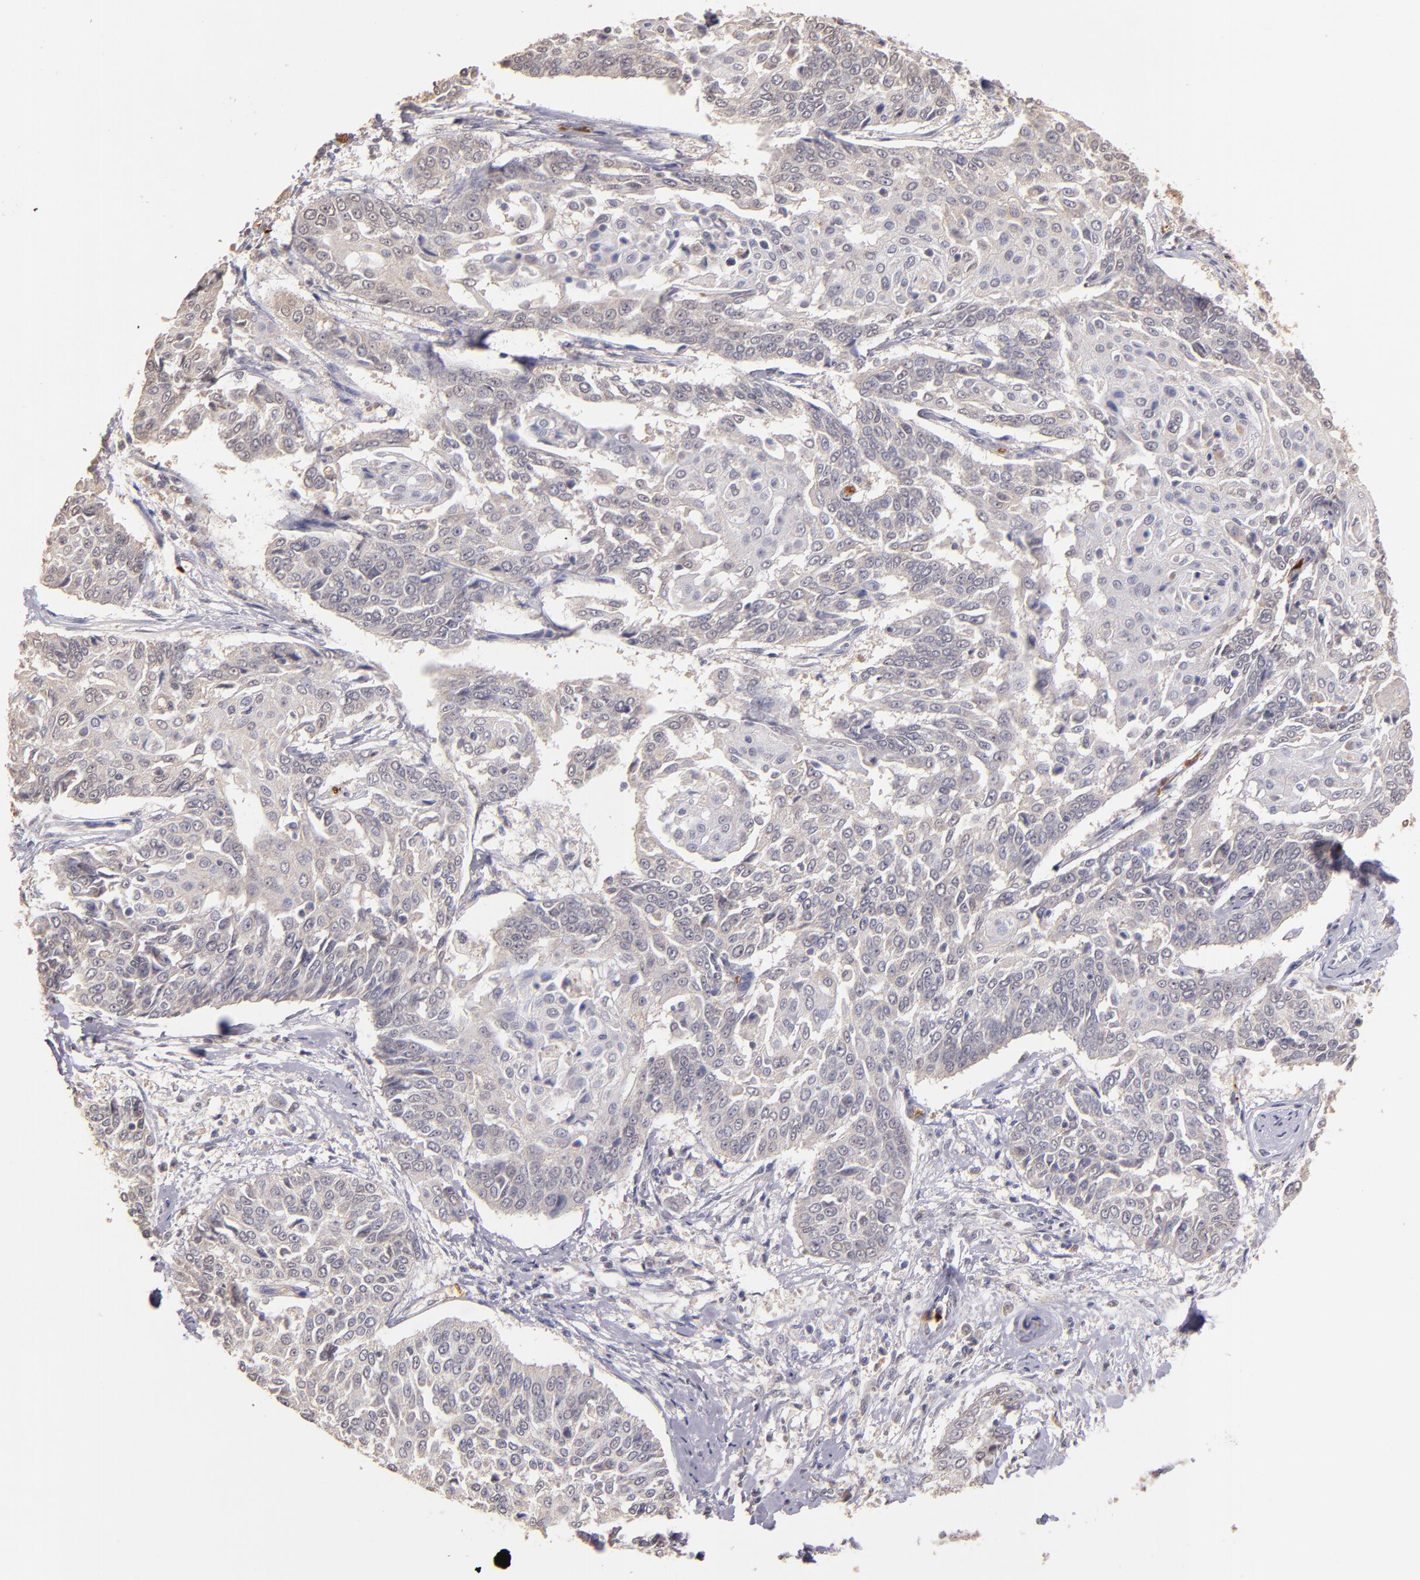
{"staining": {"intensity": "weak", "quantity": "25%-75%", "location": "cytoplasmic/membranous"}, "tissue": "cervical cancer", "cell_type": "Tumor cells", "image_type": "cancer", "snomed": [{"axis": "morphology", "description": "Squamous cell carcinoma, NOS"}, {"axis": "topography", "description": "Cervix"}], "caption": "There is low levels of weak cytoplasmic/membranous expression in tumor cells of squamous cell carcinoma (cervical), as demonstrated by immunohistochemical staining (brown color).", "gene": "SERPINC1", "patient": {"sex": "female", "age": 64}}